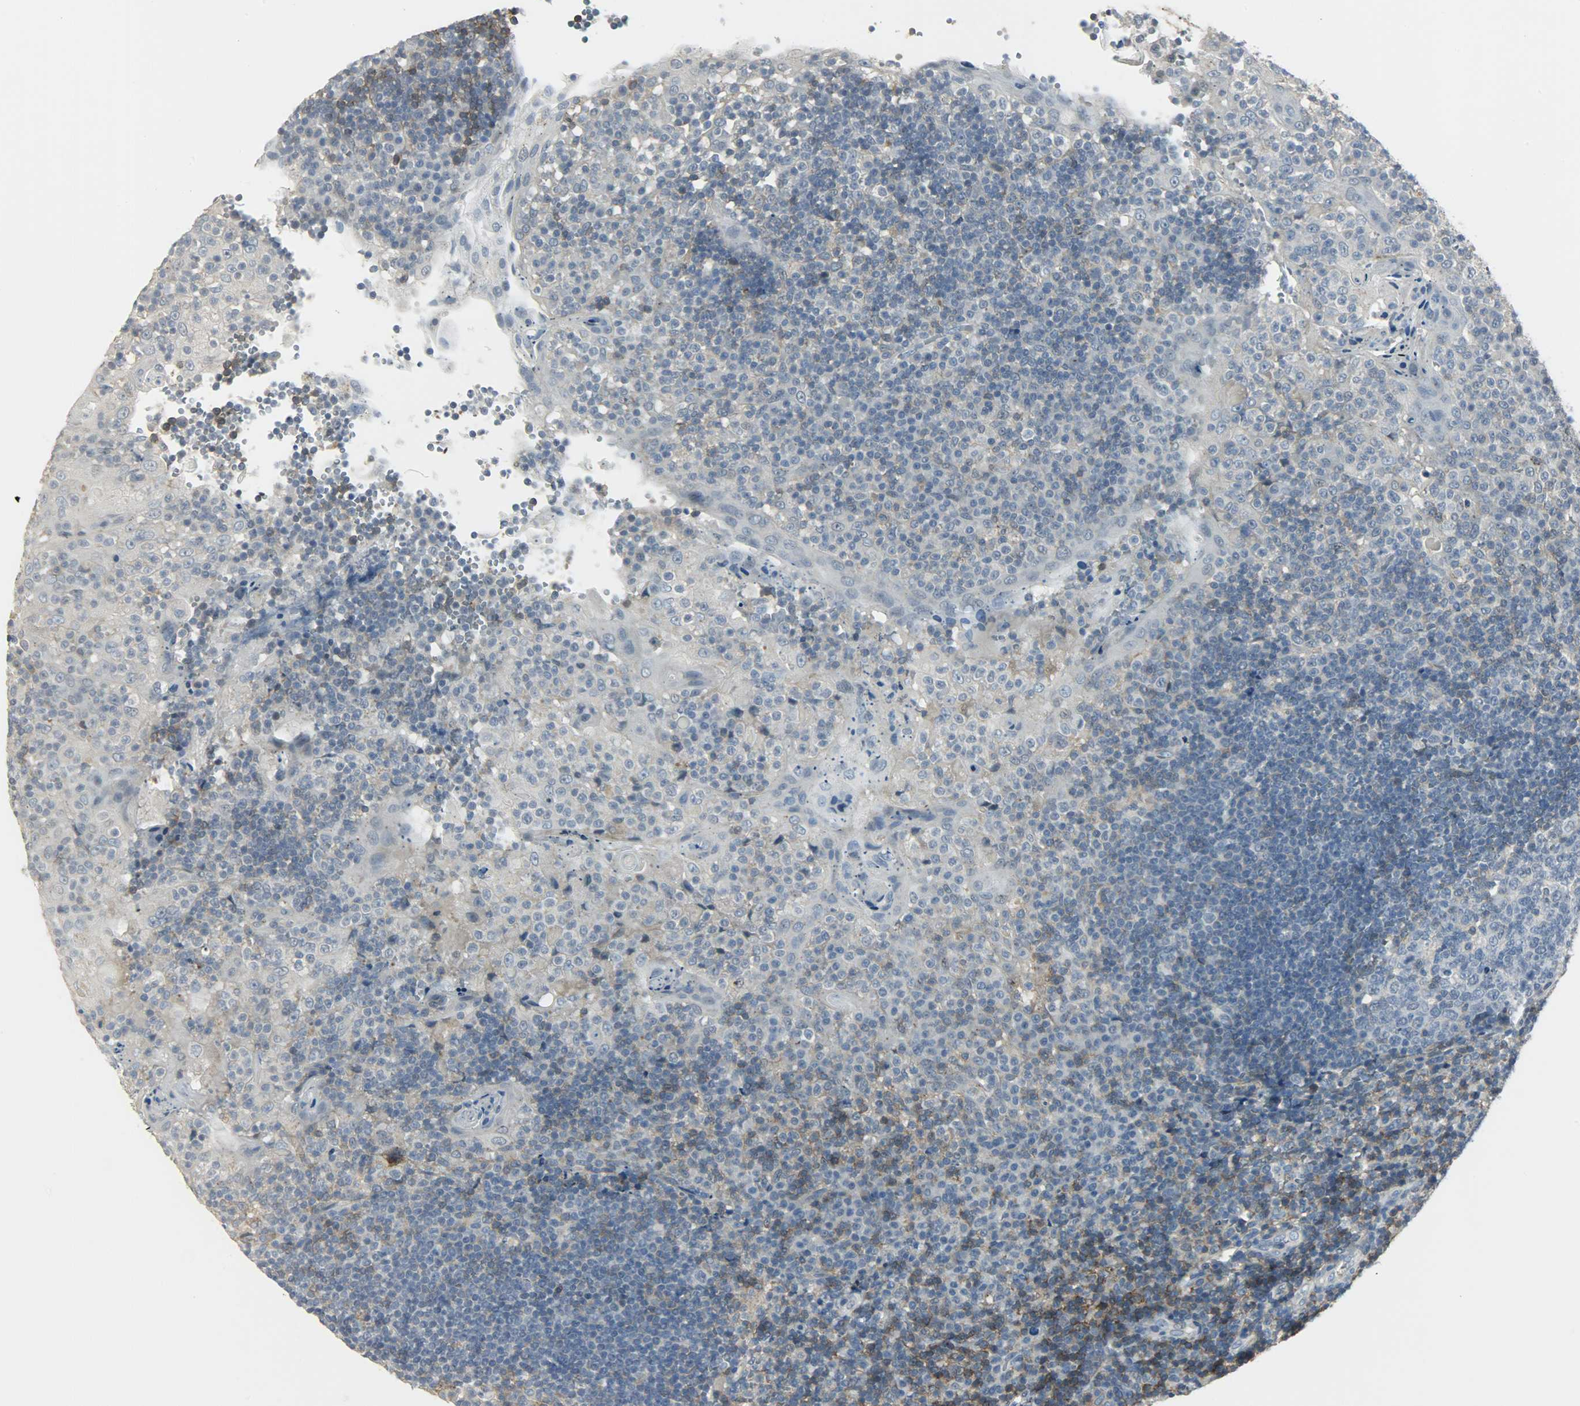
{"staining": {"intensity": "weak", "quantity": "<25%", "location": "cytoplasmic/membranous"}, "tissue": "tonsil", "cell_type": "Germinal center cells", "image_type": "normal", "snomed": [{"axis": "morphology", "description": "Normal tissue, NOS"}, {"axis": "topography", "description": "Tonsil"}], "caption": "Germinal center cells show no significant positivity in normal tonsil. Brightfield microscopy of IHC stained with DAB (brown) and hematoxylin (blue), captured at high magnification.", "gene": "CD4", "patient": {"sex": "female", "age": 40}}